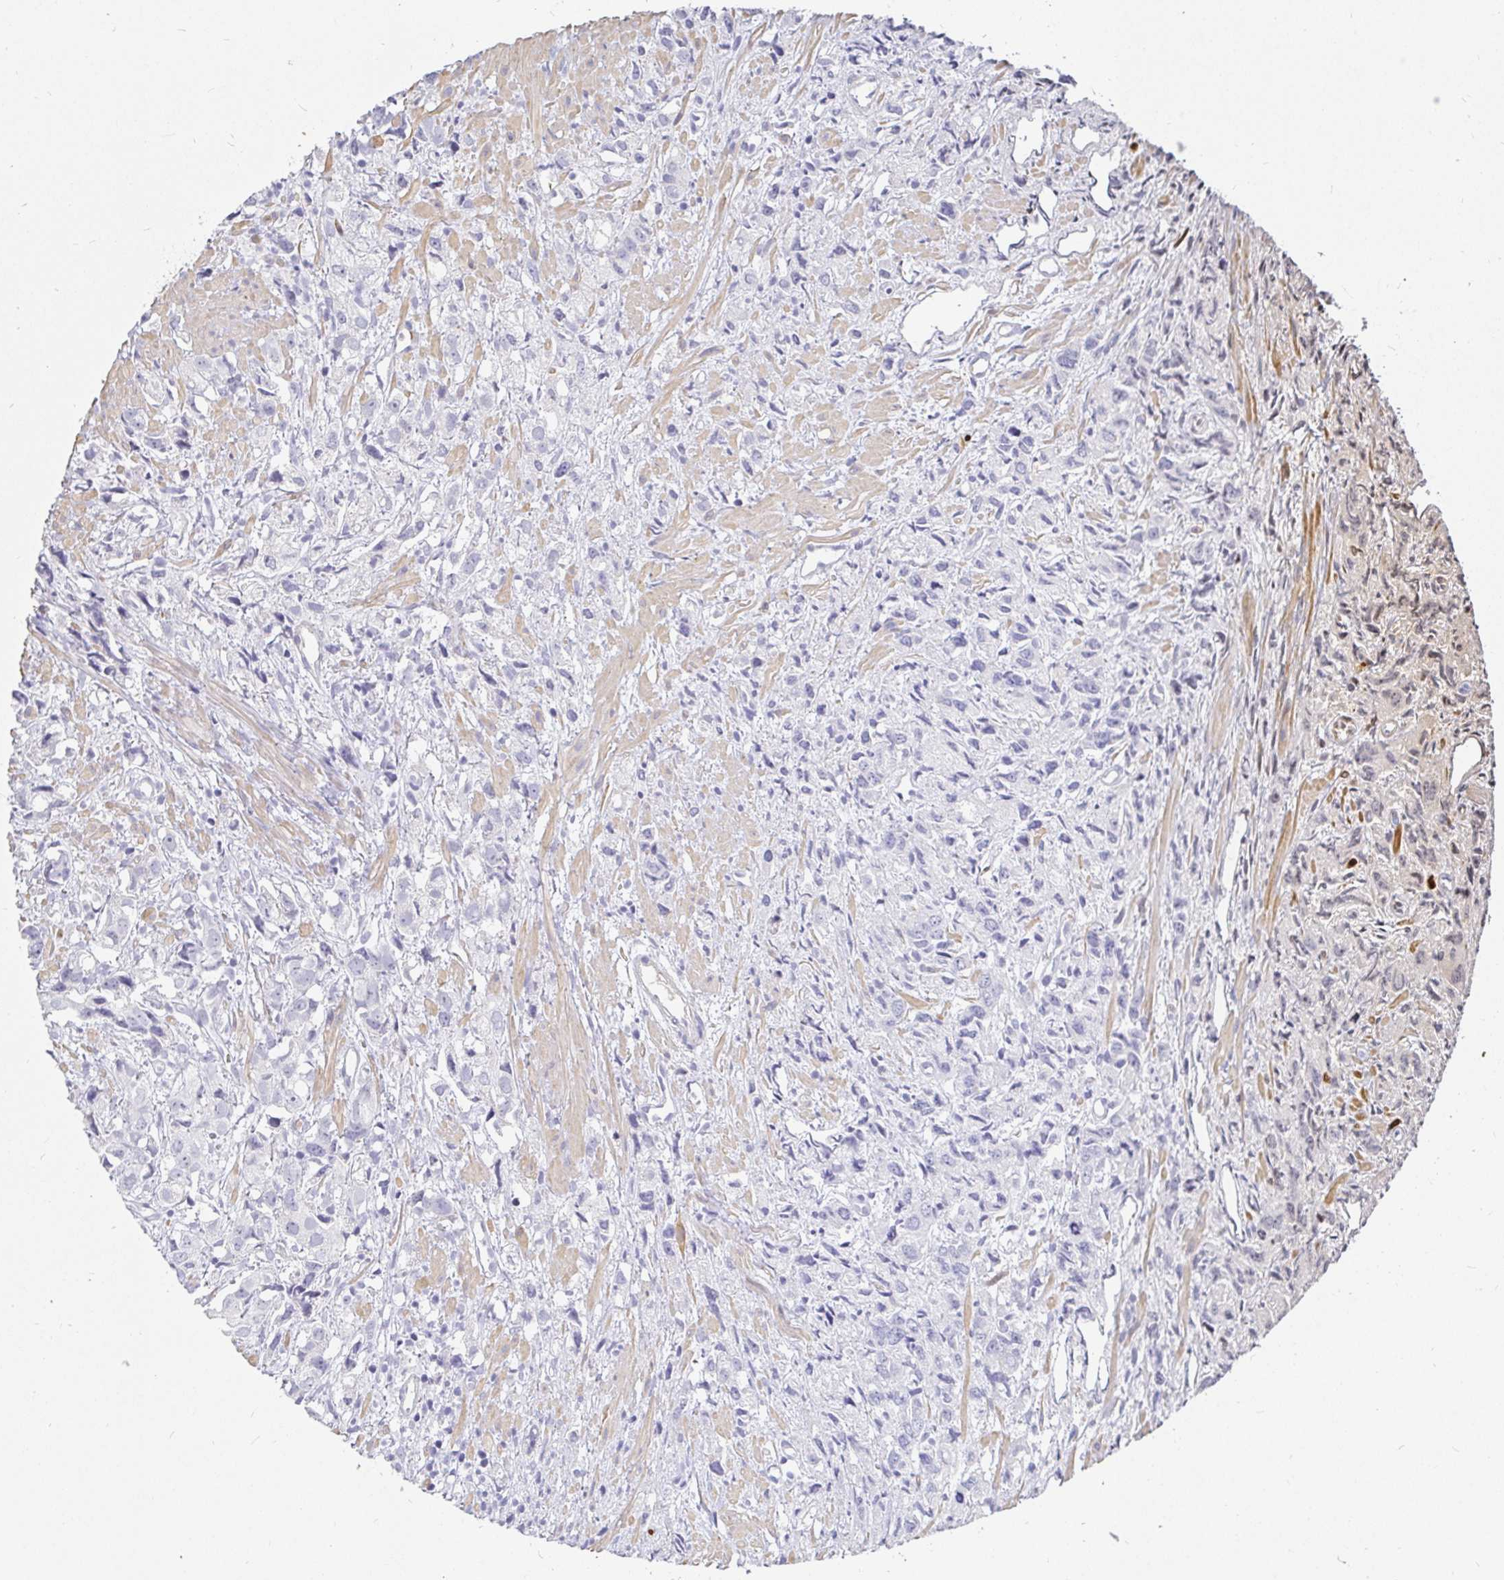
{"staining": {"intensity": "negative", "quantity": "none", "location": "none"}, "tissue": "prostate cancer", "cell_type": "Tumor cells", "image_type": "cancer", "snomed": [{"axis": "morphology", "description": "Adenocarcinoma, High grade"}, {"axis": "topography", "description": "Prostate"}], "caption": "Immunohistochemistry photomicrograph of human prostate cancer (adenocarcinoma (high-grade)) stained for a protein (brown), which exhibits no expression in tumor cells.", "gene": "FGF21", "patient": {"sex": "male", "age": 58}}